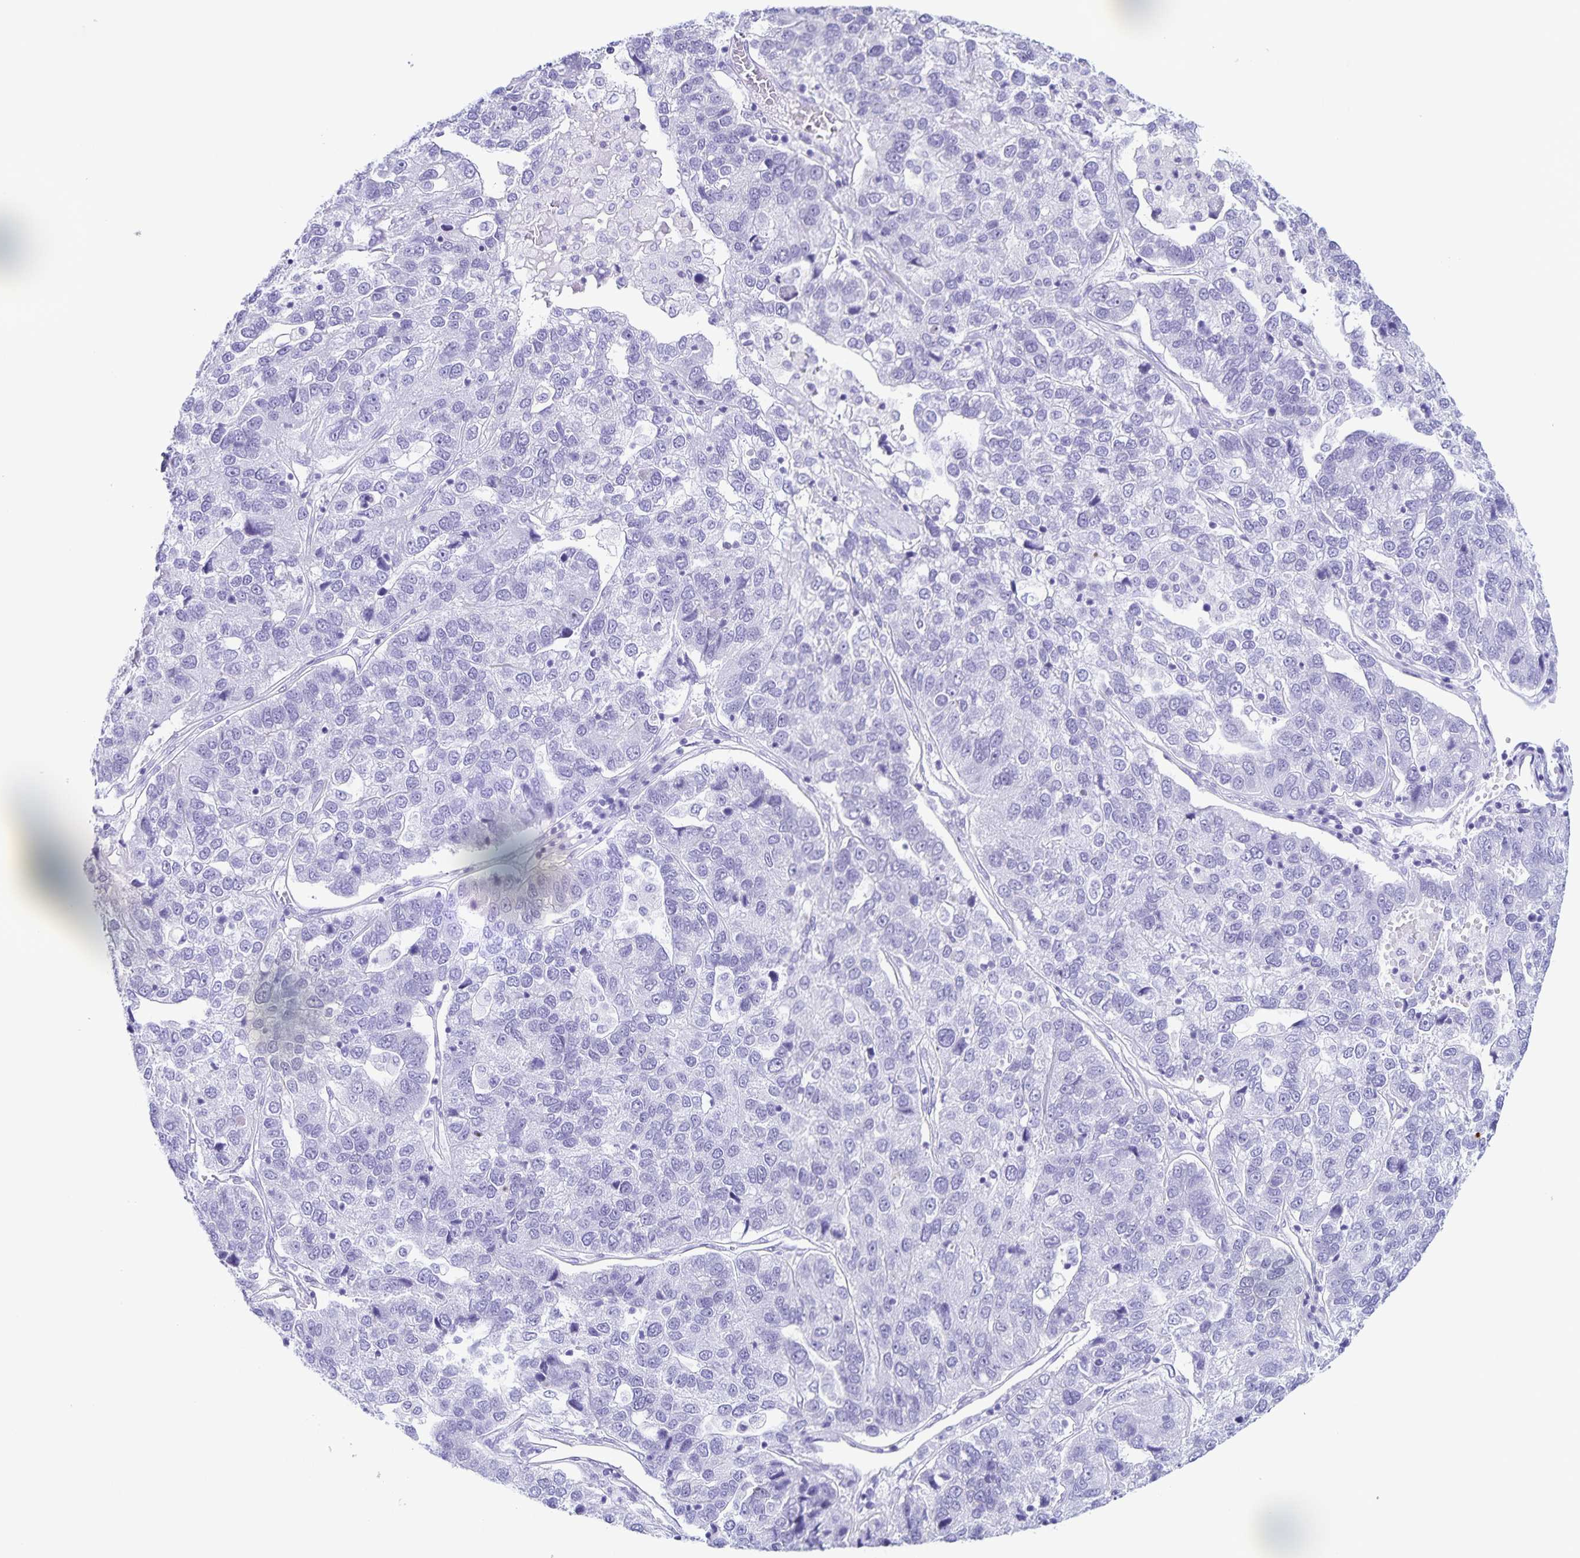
{"staining": {"intensity": "negative", "quantity": "none", "location": "none"}, "tissue": "pancreatic cancer", "cell_type": "Tumor cells", "image_type": "cancer", "snomed": [{"axis": "morphology", "description": "Adenocarcinoma, NOS"}, {"axis": "topography", "description": "Pancreas"}], "caption": "High power microscopy micrograph of an immunohistochemistry histopathology image of adenocarcinoma (pancreatic), revealing no significant staining in tumor cells.", "gene": "FAM170A", "patient": {"sex": "female", "age": 61}}